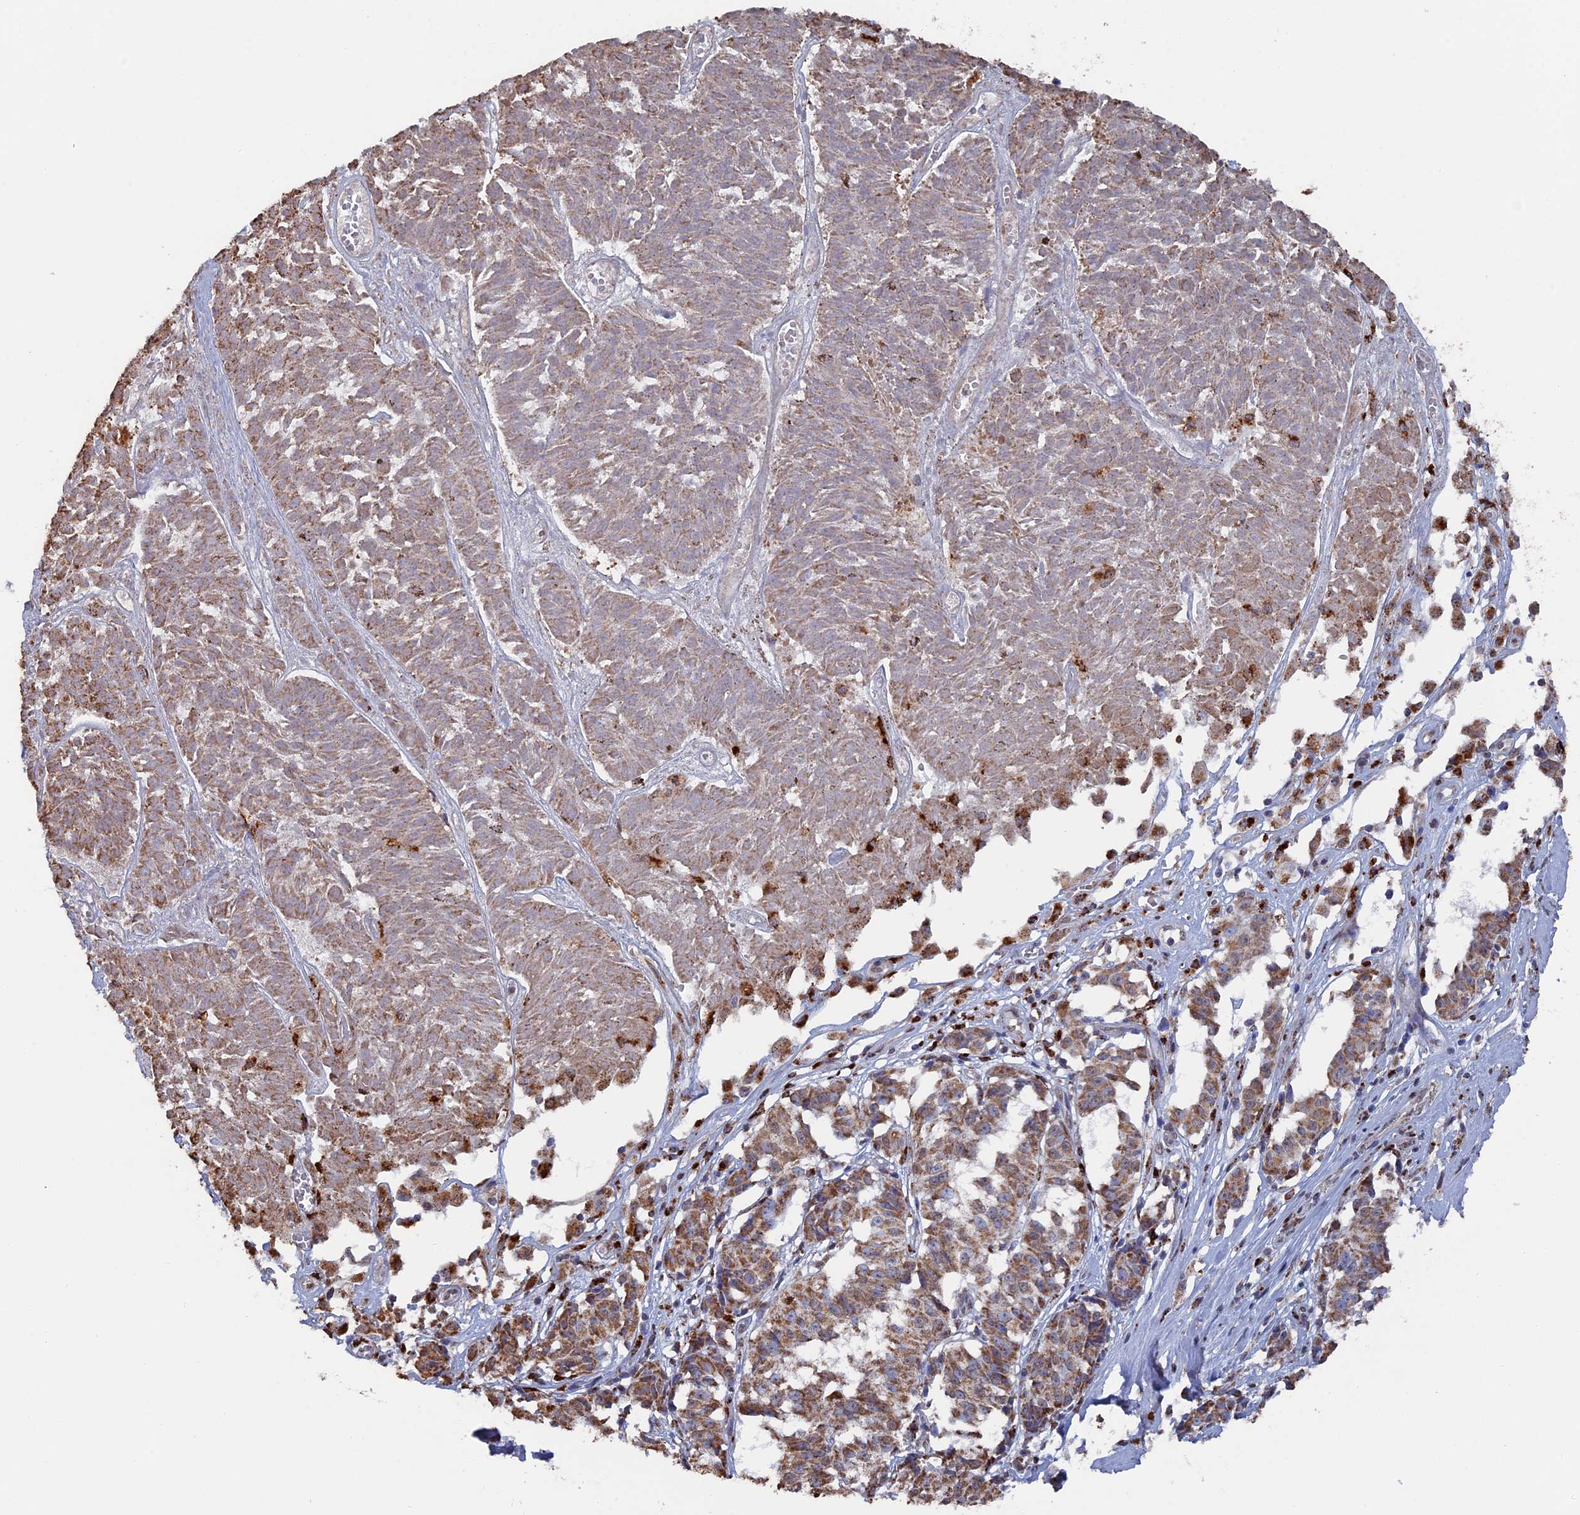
{"staining": {"intensity": "moderate", "quantity": ">75%", "location": "cytoplasmic/membranous"}, "tissue": "melanoma", "cell_type": "Tumor cells", "image_type": "cancer", "snomed": [{"axis": "morphology", "description": "Malignant melanoma, NOS"}, {"axis": "topography", "description": "Skin"}], "caption": "Immunohistochemistry micrograph of melanoma stained for a protein (brown), which shows medium levels of moderate cytoplasmic/membranous positivity in about >75% of tumor cells.", "gene": "SMG9", "patient": {"sex": "female", "age": 72}}